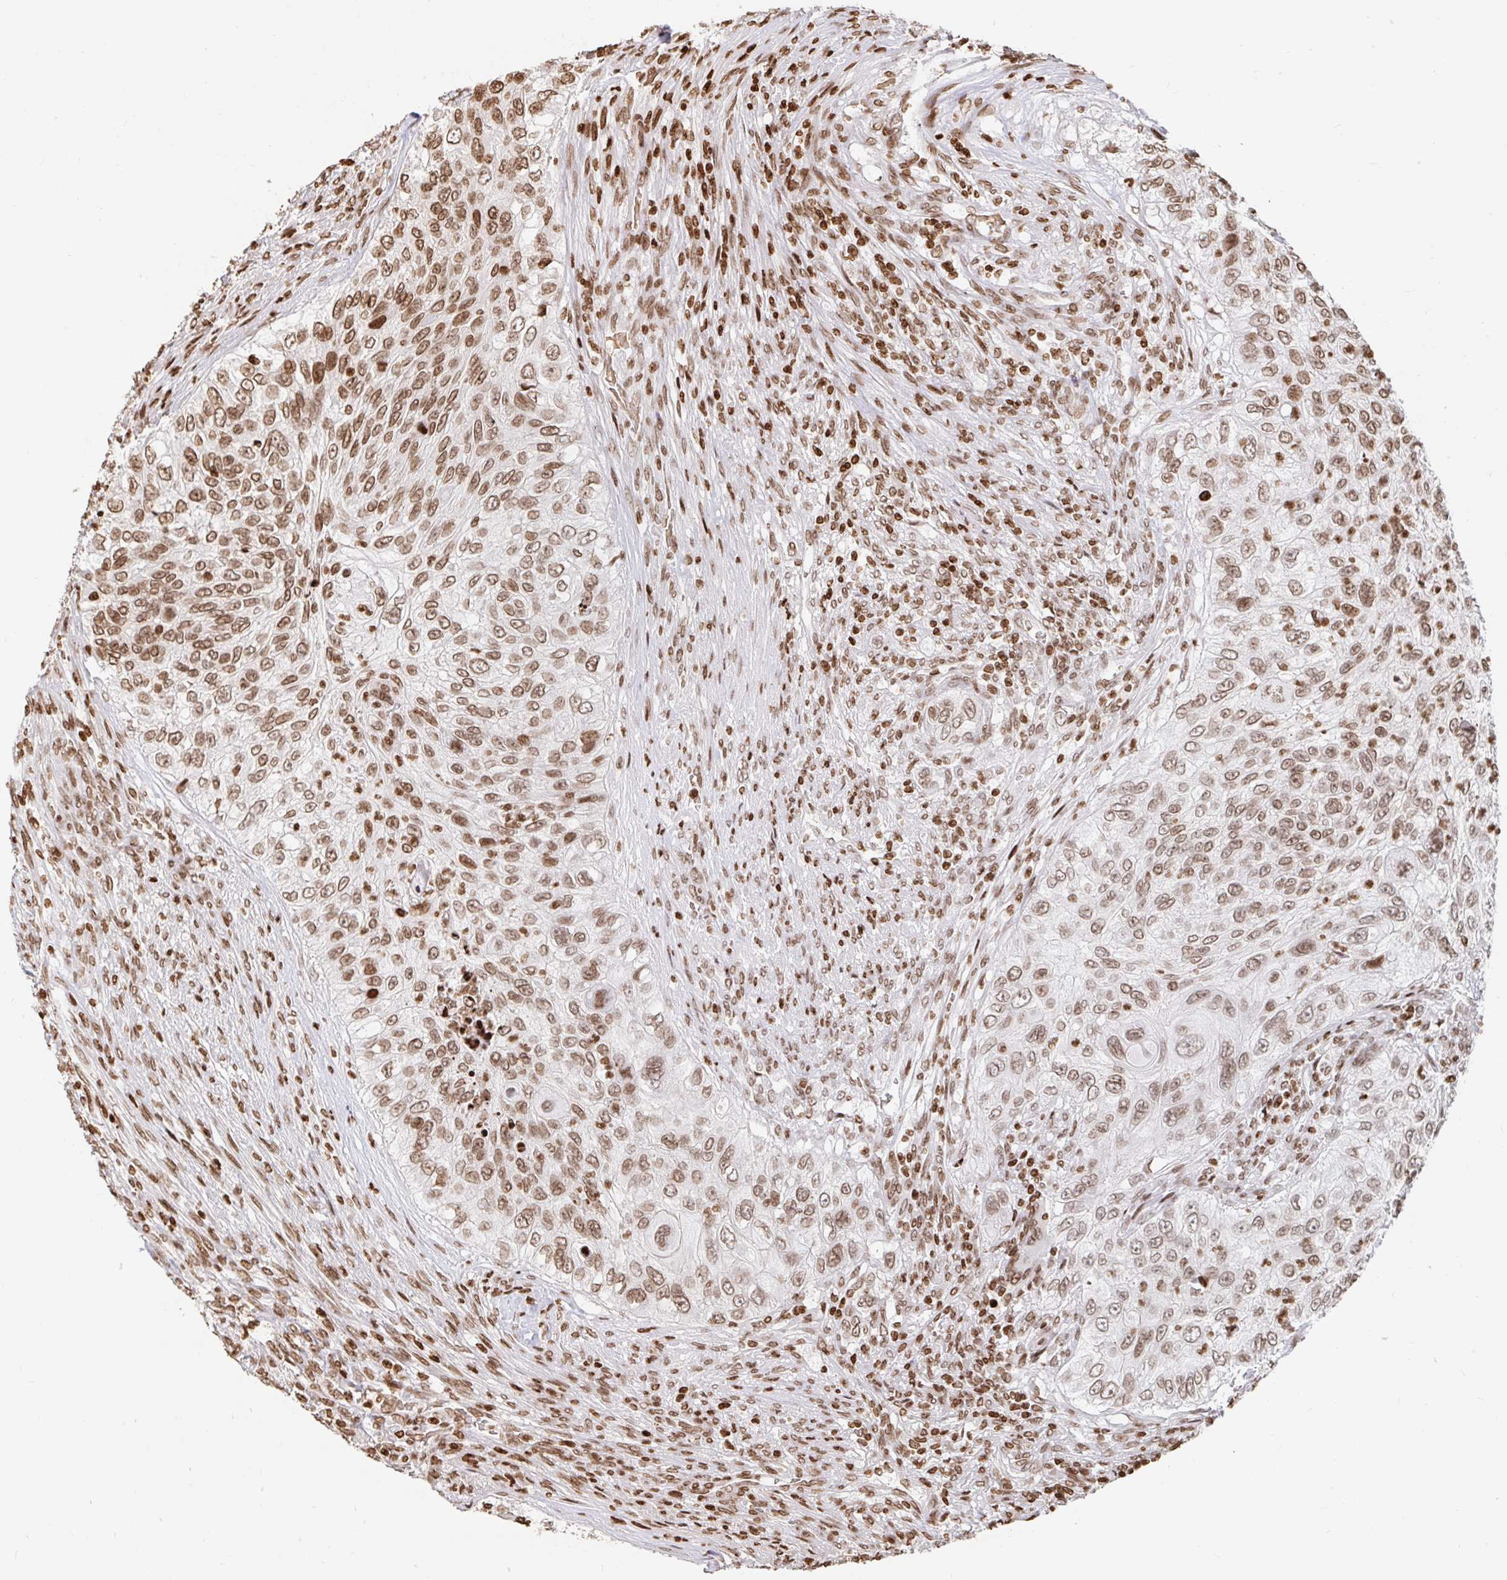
{"staining": {"intensity": "moderate", "quantity": ">75%", "location": "nuclear"}, "tissue": "urothelial cancer", "cell_type": "Tumor cells", "image_type": "cancer", "snomed": [{"axis": "morphology", "description": "Urothelial carcinoma, High grade"}, {"axis": "topography", "description": "Urinary bladder"}], "caption": "Tumor cells reveal medium levels of moderate nuclear staining in about >75% of cells in human urothelial carcinoma (high-grade).", "gene": "H2BC5", "patient": {"sex": "female", "age": 60}}